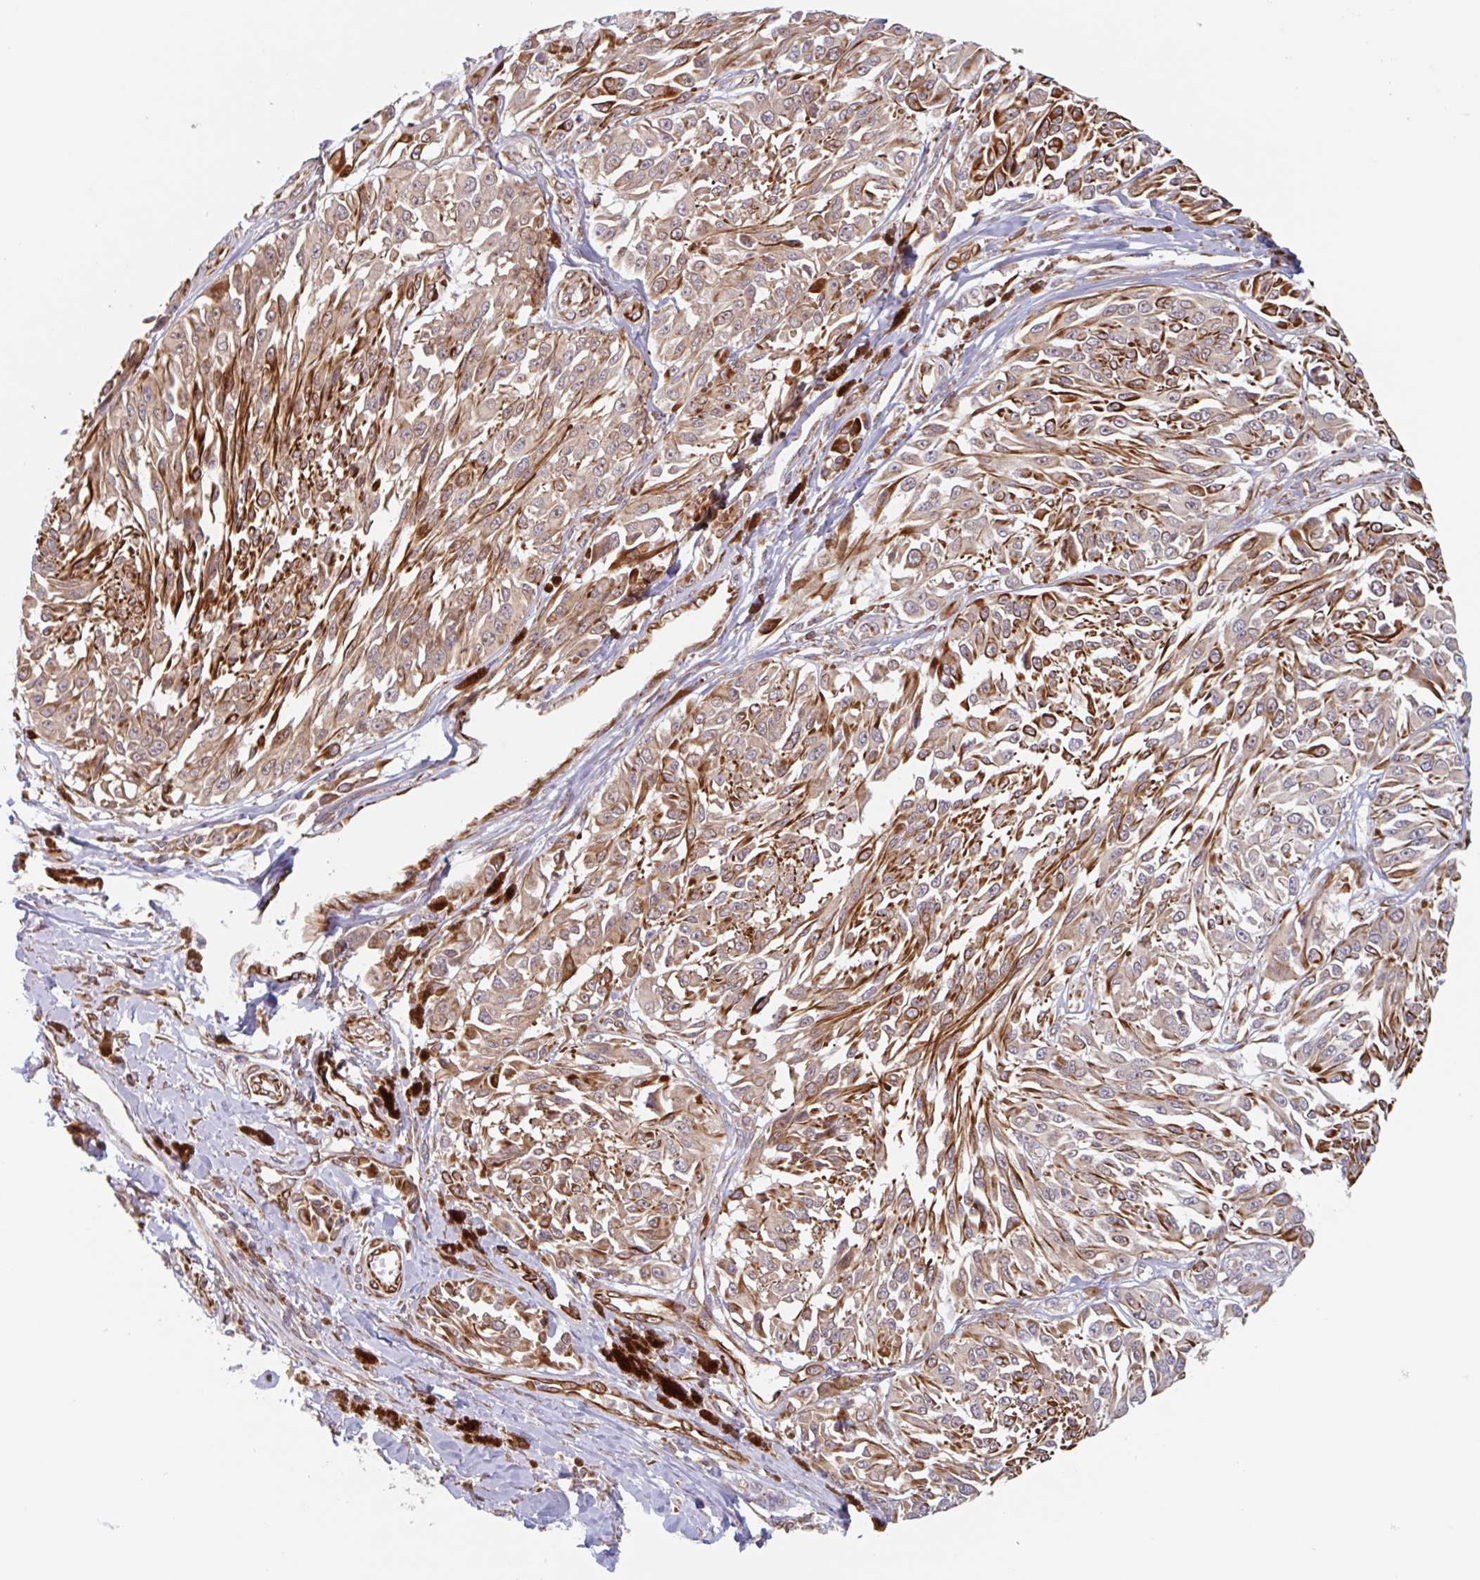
{"staining": {"intensity": "moderate", "quantity": "25%-75%", "location": "cytoplasmic/membranous"}, "tissue": "melanoma", "cell_type": "Tumor cells", "image_type": "cancer", "snomed": [{"axis": "morphology", "description": "Malignant melanoma, NOS"}, {"axis": "topography", "description": "Skin"}], "caption": "Immunohistochemical staining of melanoma displays moderate cytoplasmic/membranous protein expression in about 25%-75% of tumor cells.", "gene": "NUB1", "patient": {"sex": "male", "age": 94}}